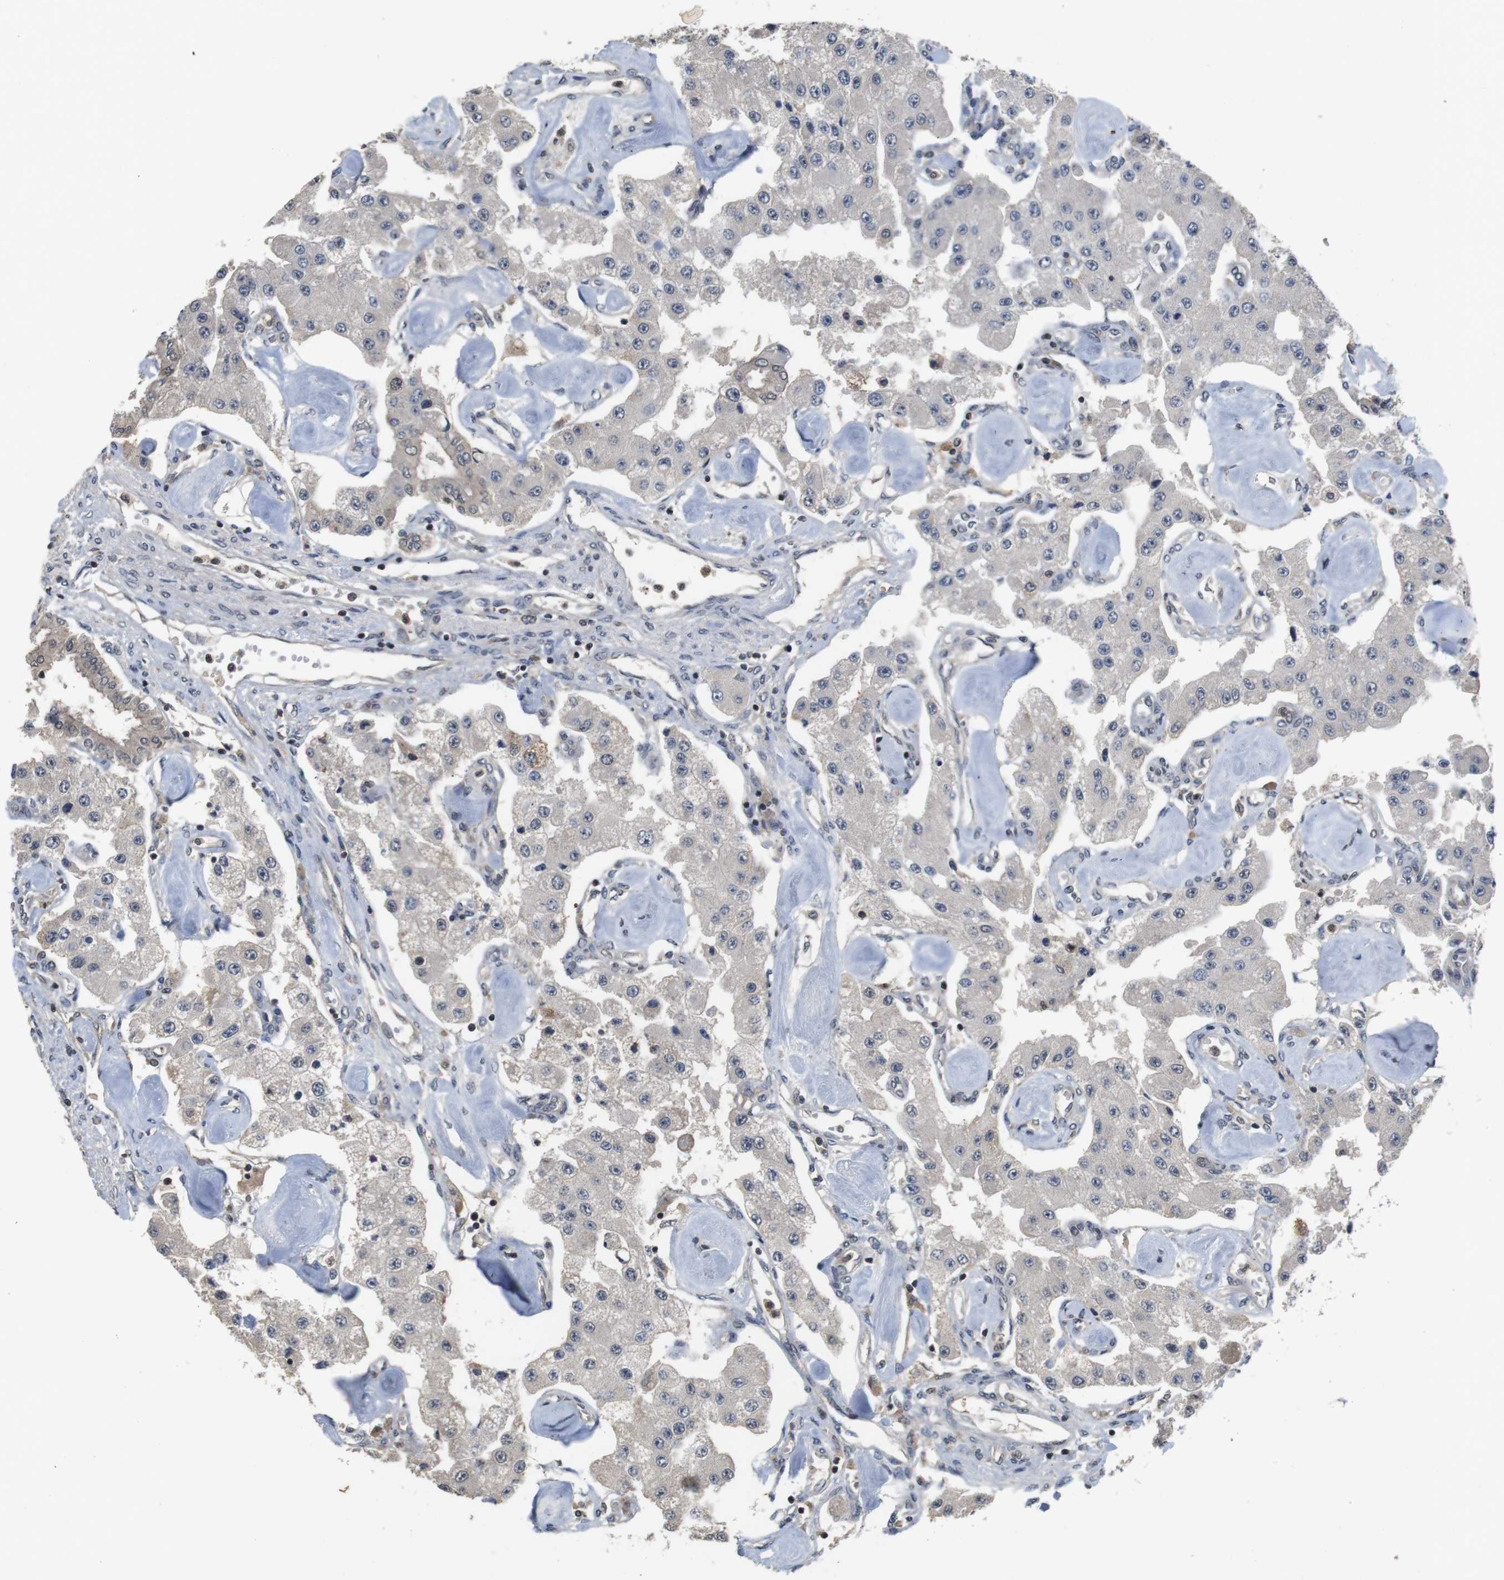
{"staining": {"intensity": "weak", "quantity": "<25%", "location": "cytoplasmic/membranous"}, "tissue": "carcinoid", "cell_type": "Tumor cells", "image_type": "cancer", "snomed": [{"axis": "morphology", "description": "Carcinoid, malignant, NOS"}, {"axis": "topography", "description": "Pancreas"}], "caption": "High power microscopy image of an immunohistochemistry (IHC) photomicrograph of carcinoid, revealing no significant staining in tumor cells.", "gene": "FADD", "patient": {"sex": "male", "age": 41}}